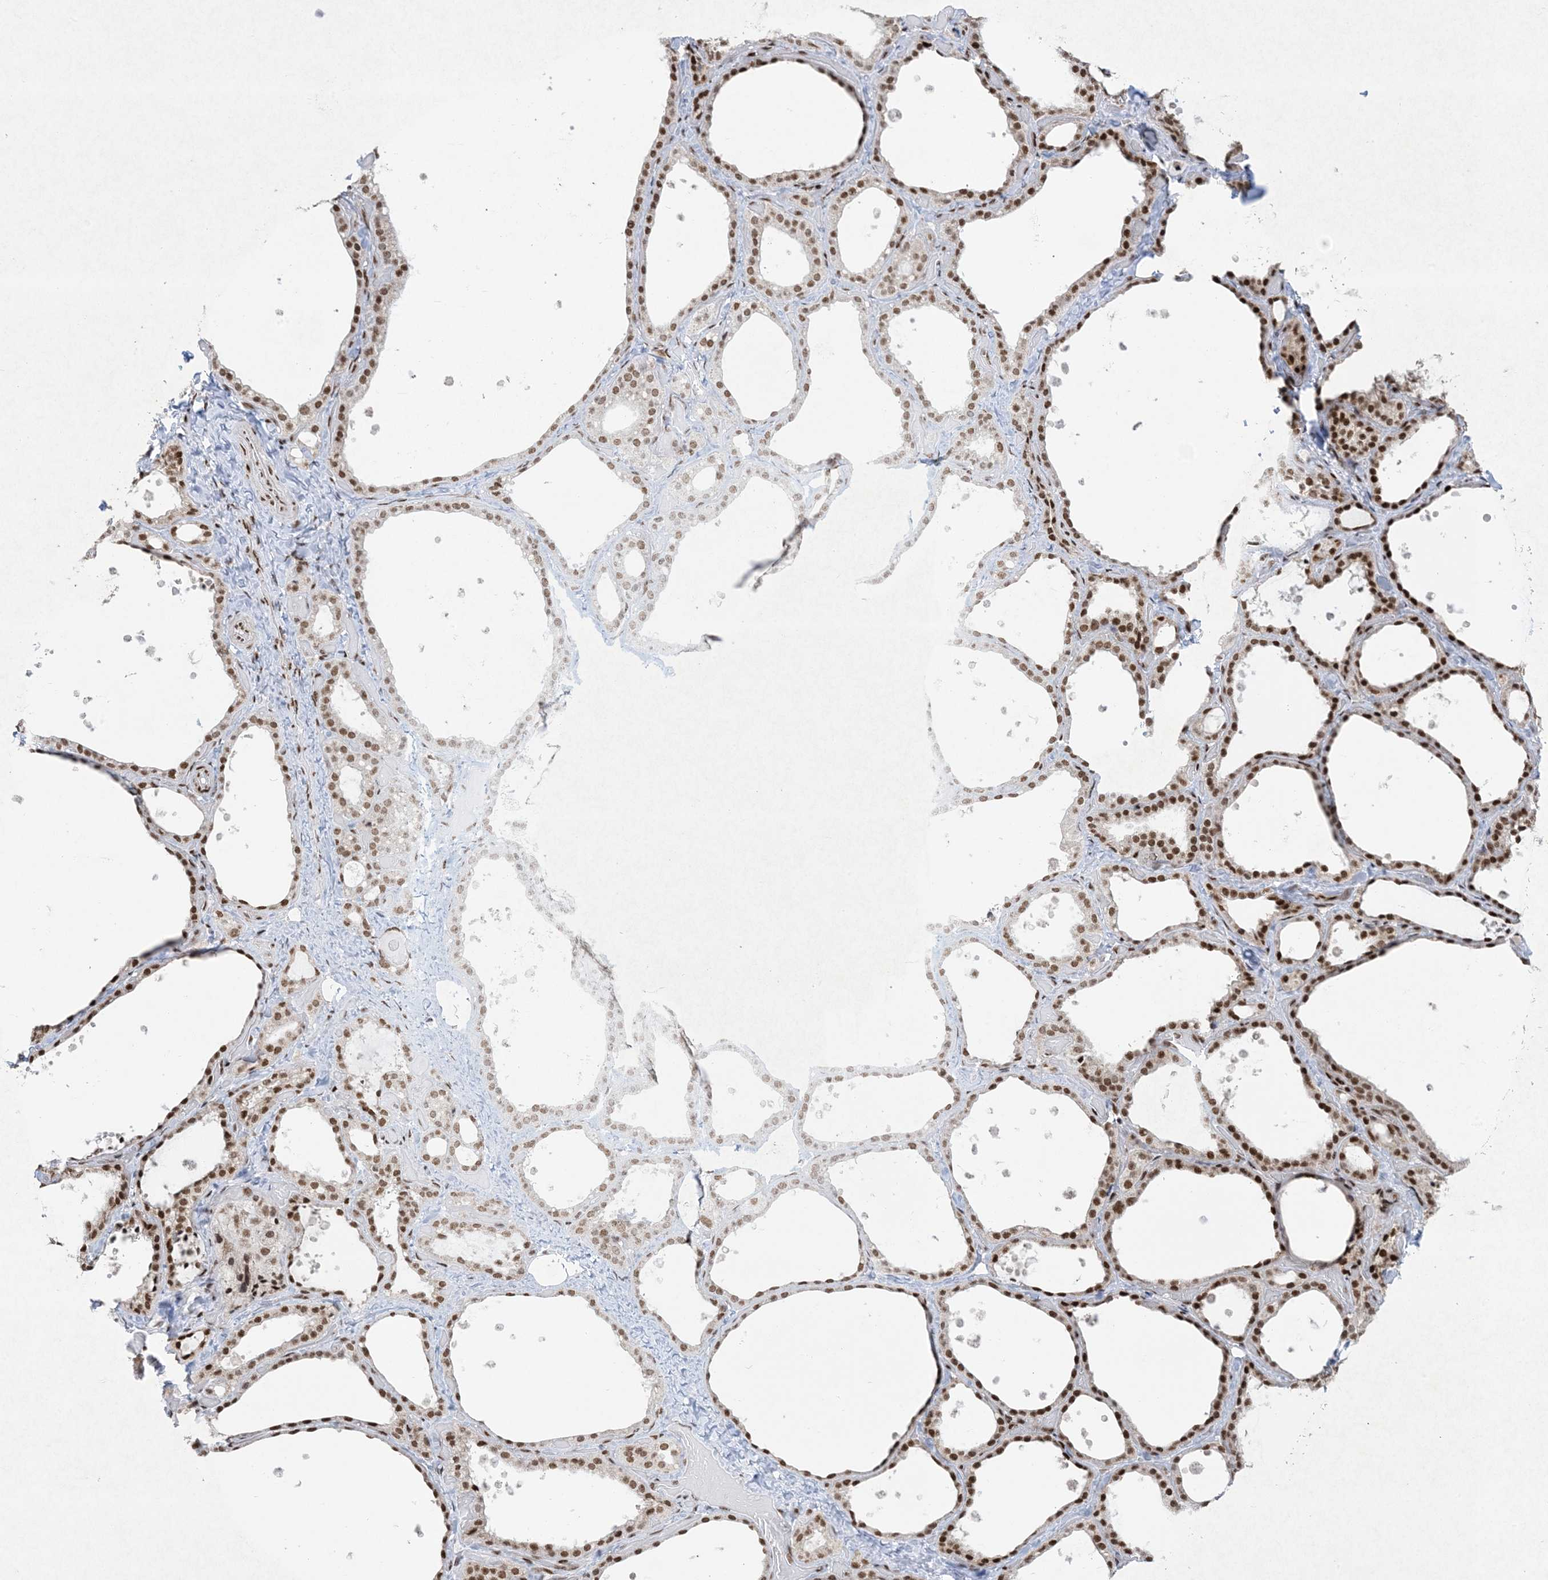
{"staining": {"intensity": "strong", "quantity": ">75%", "location": "nuclear"}, "tissue": "thyroid gland", "cell_type": "Glandular cells", "image_type": "normal", "snomed": [{"axis": "morphology", "description": "Normal tissue, NOS"}, {"axis": "topography", "description": "Thyroid gland"}], "caption": "Immunohistochemical staining of normal human thyroid gland reveals >75% levels of strong nuclear protein positivity in approximately >75% of glandular cells. Nuclei are stained in blue.", "gene": "PKNOX2", "patient": {"sex": "female", "age": 44}}